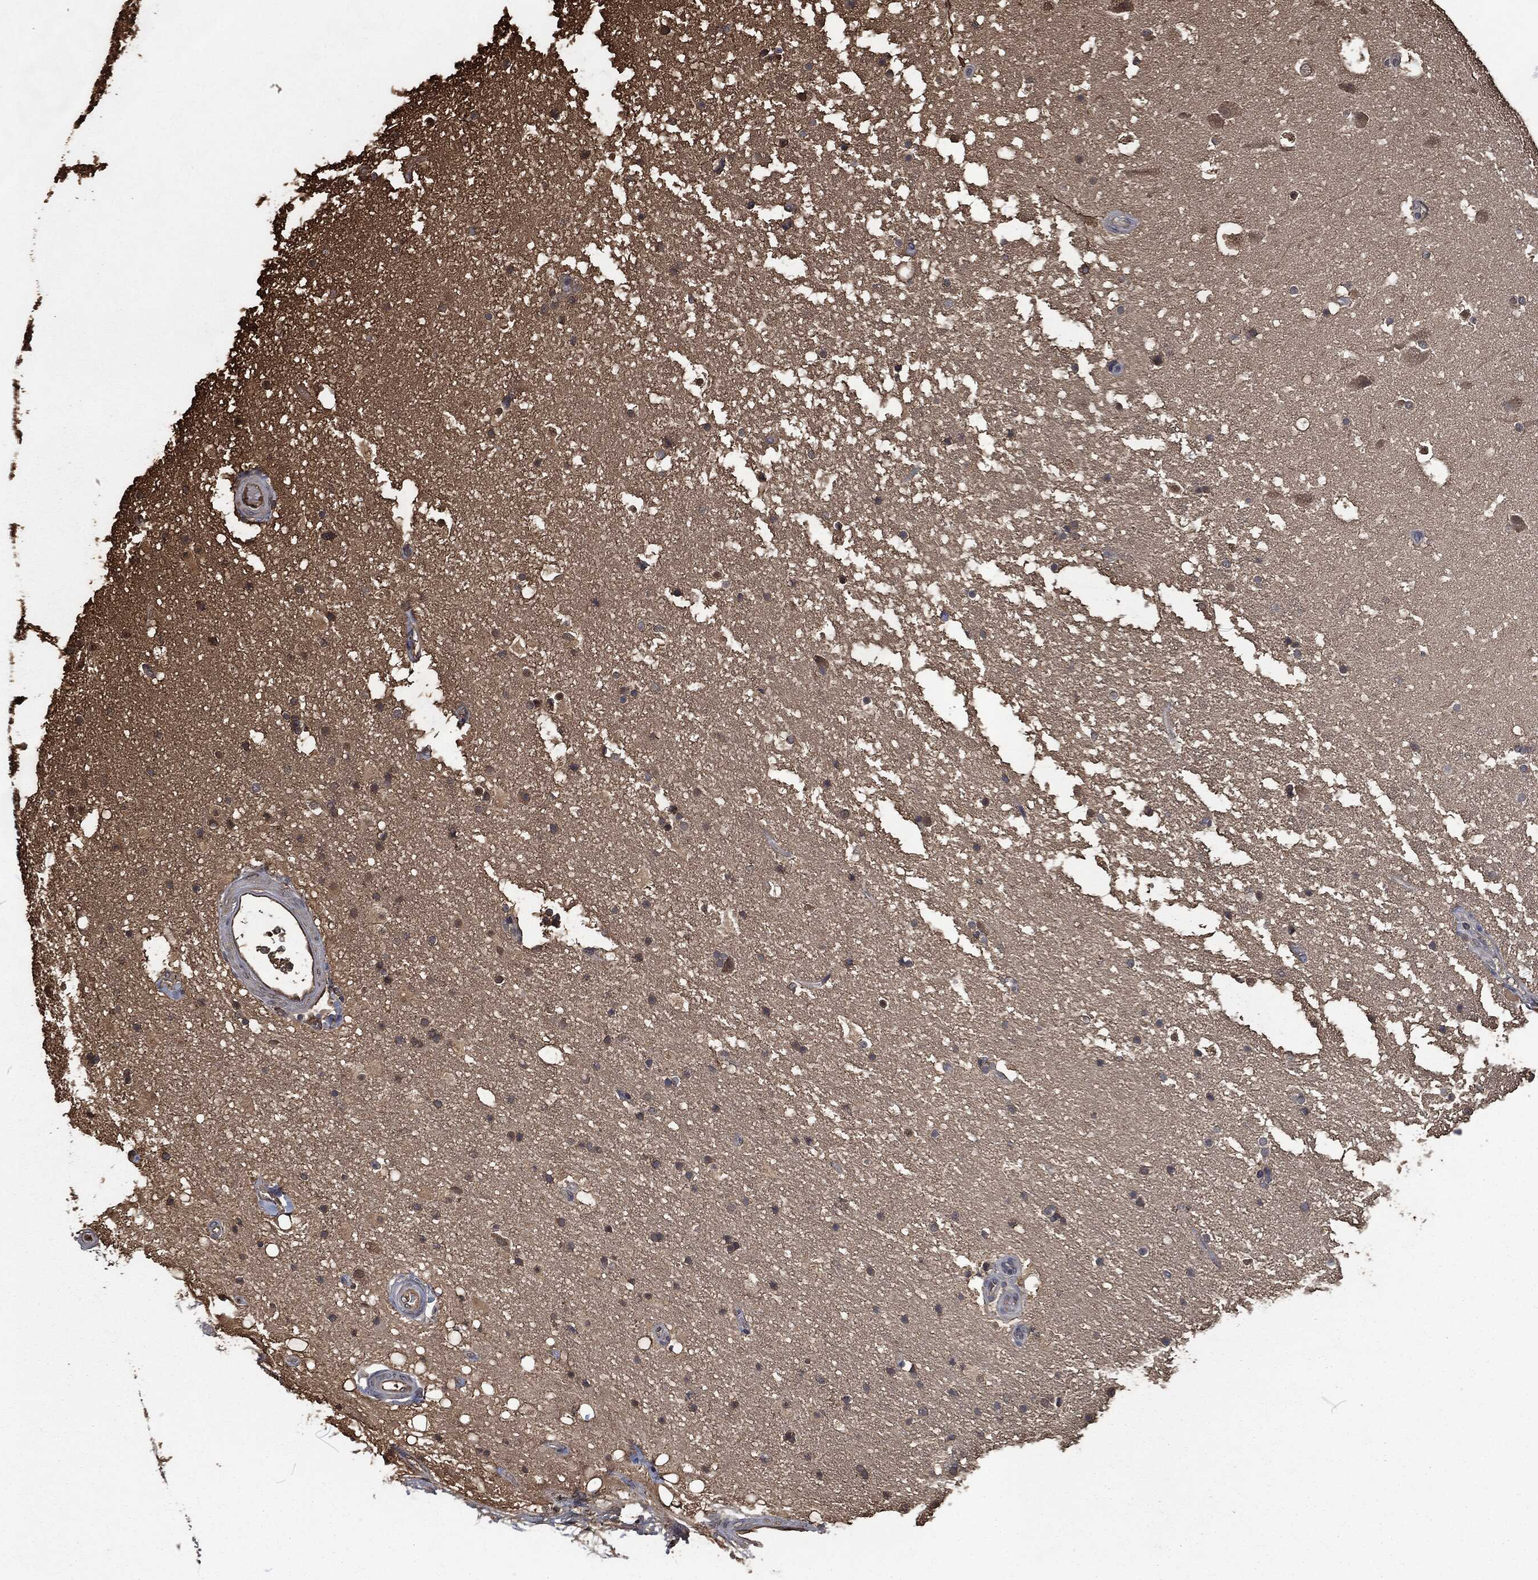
{"staining": {"intensity": "moderate", "quantity": "<25%", "location": "cytoplasmic/membranous"}, "tissue": "hippocampus", "cell_type": "Glial cells", "image_type": "normal", "snomed": [{"axis": "morphology", "description": "Normal tissue, NOS"}, {"axis": "topography", "description": "Hippocampus"}], "caption": "Immunohistochemical staining of unremarkable hippocampus demonstrates low levels of moderate cytoplasmic/membranous positivity in approximately <25% of glial cells.", "gene": "PRDX4", "patient": {"sex": "male", "age": 51}}